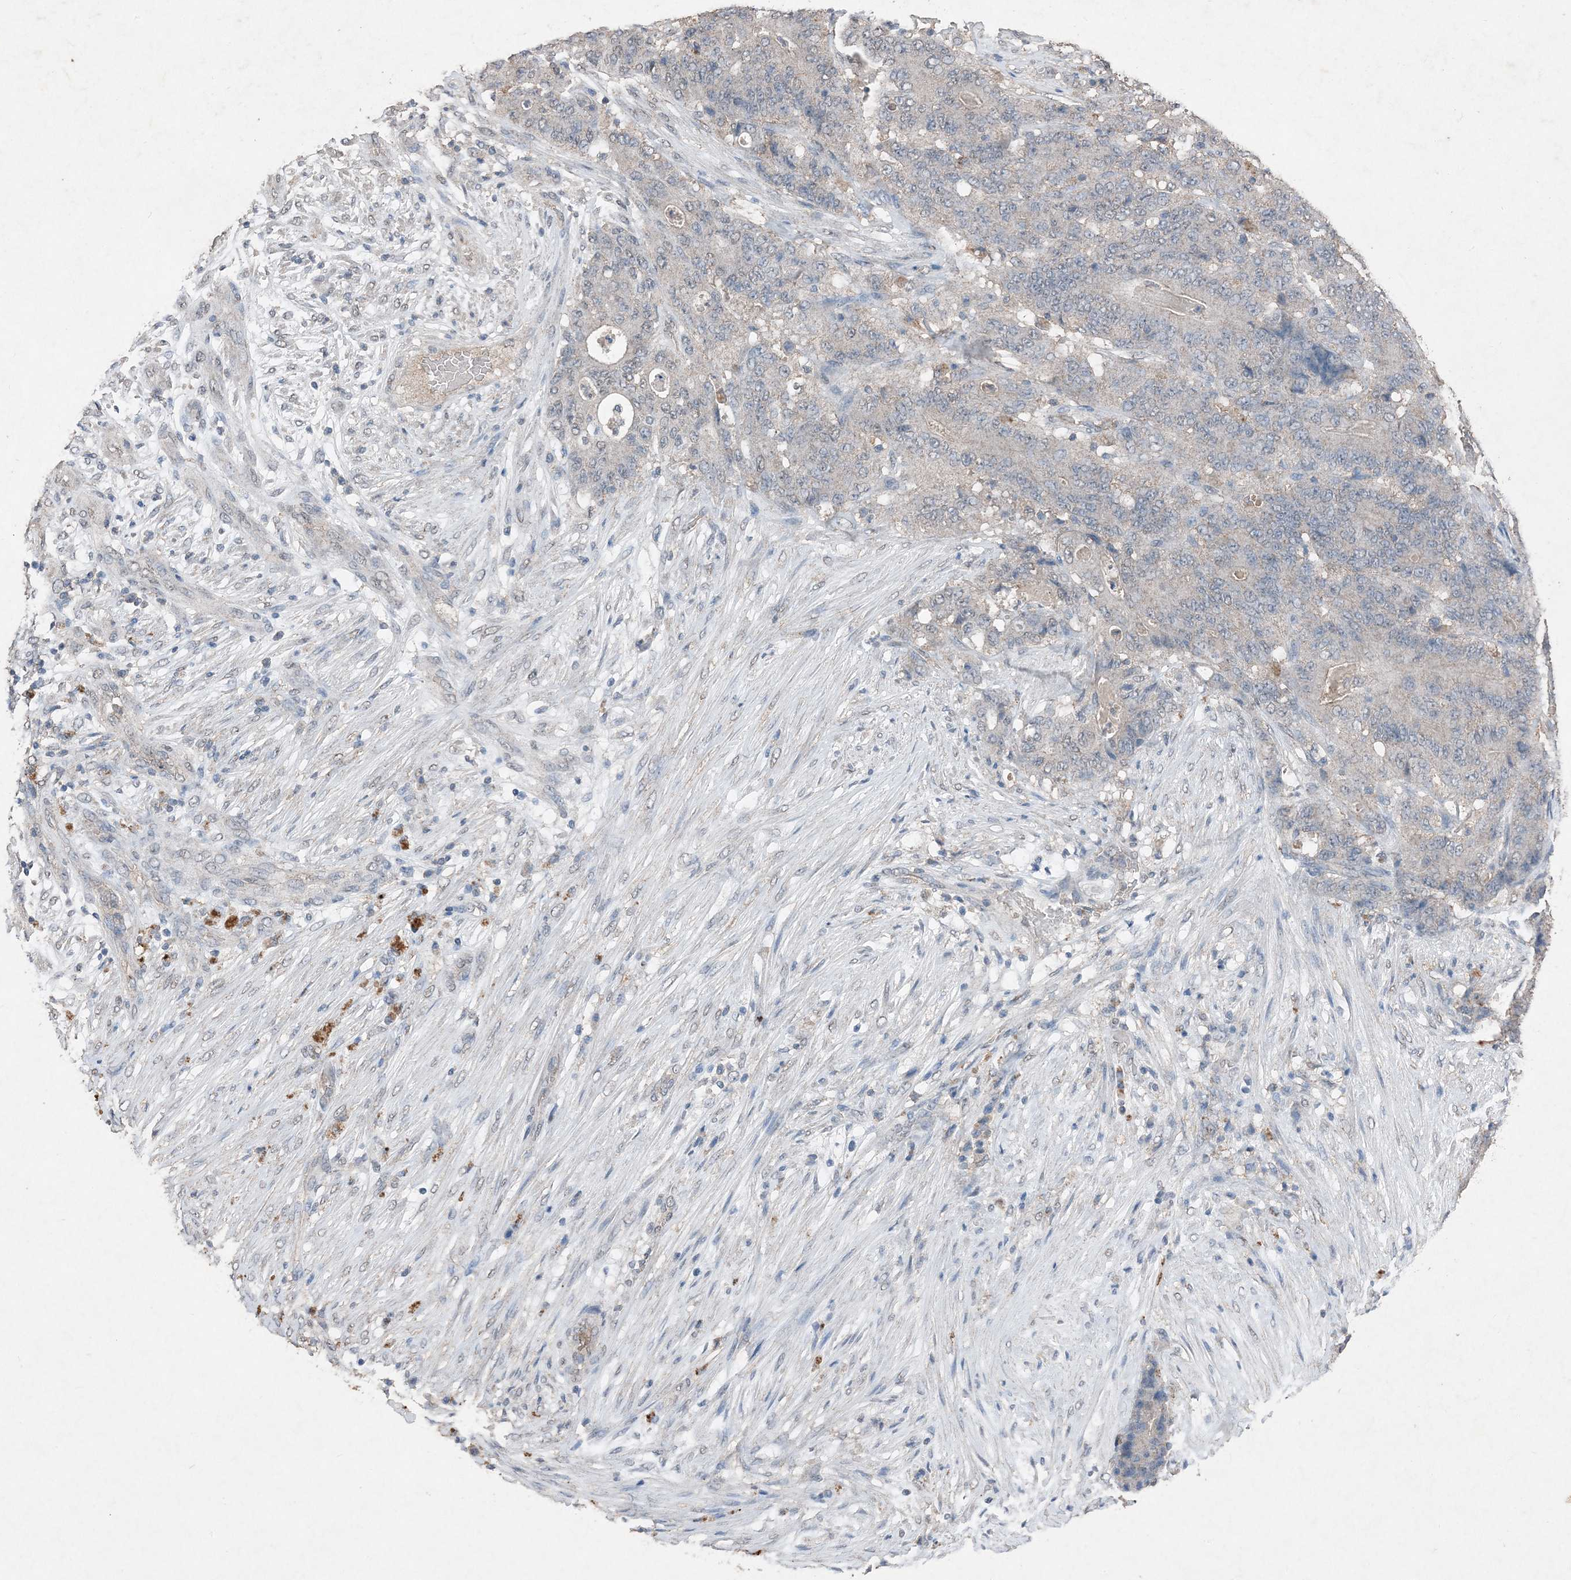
{"staining": {"intensity": "negative", "quantity": "none", "location": "none"}, "tissue": "stomach cancer", "cell_type": "Tumor cells", "image_type": "cancer", "snomed": [{"axis": "morphology", "description": "Adenocarcinoma, NOS"}, {"axis": "topography", "description": "Stomach"}], "caption": "Photomicrograph shows no significant protein expression in tumor cells of stomach cancer.", "gene": "FCN3", "patient": {"sex": "female", "age": 73}}